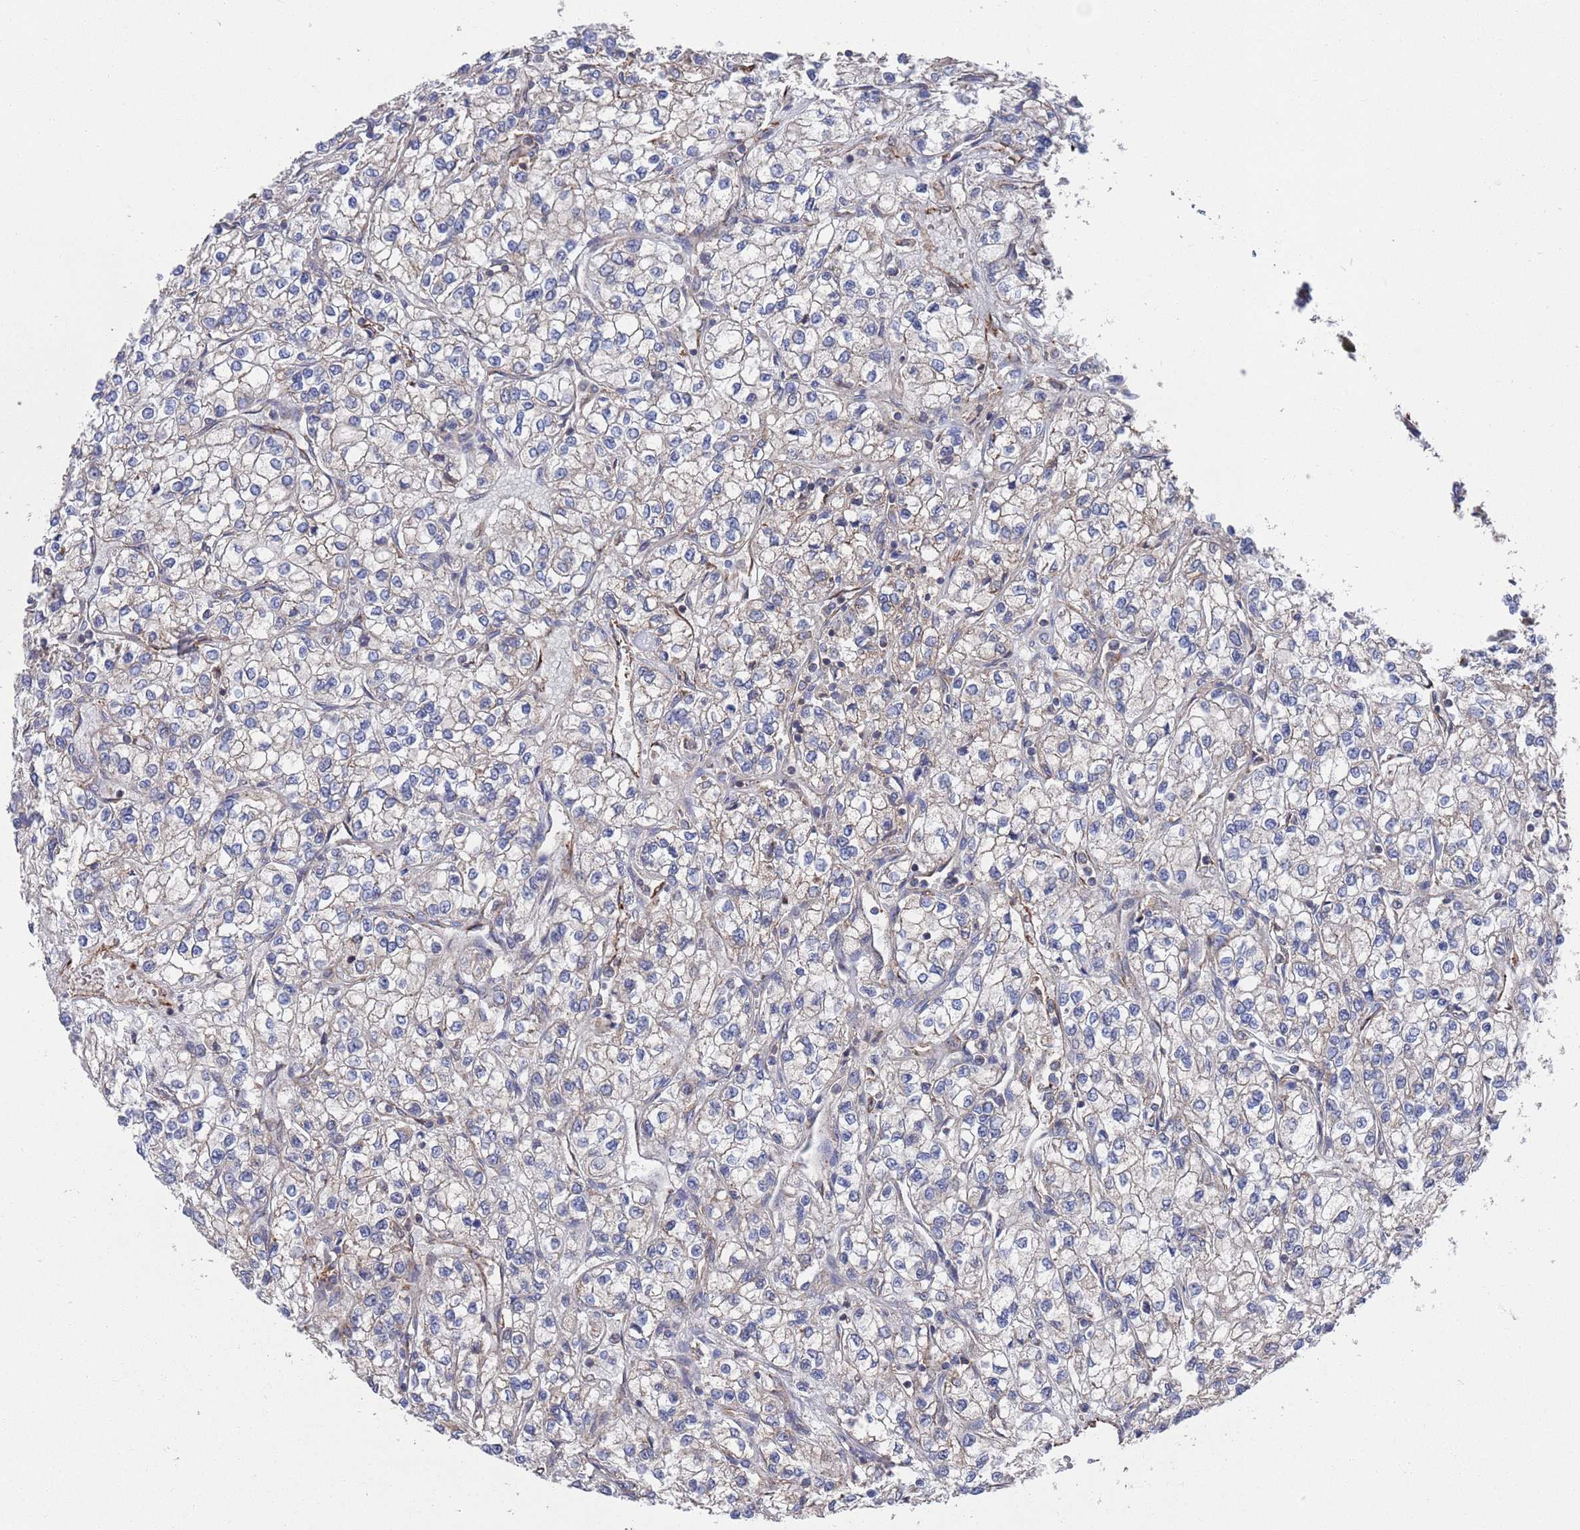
{"staining": {"intensity": "negative", "quantity": "none", "location": "none"}, "tissue": "renal cancer", "cell_type": "Tumor cells", "image_type": "cancer", "snomed": [{"axis": "morphology", "description": "Adenocarcinoma, NOS"}, {"axis": "topography", "description": "Kidney"}], "caption": "Photomicrograph shows no protein positivity in tumor cells of renal adenocarcinoma tissue.", "gene": "GID8", "patient": {"sex": "male", "age": 80}}